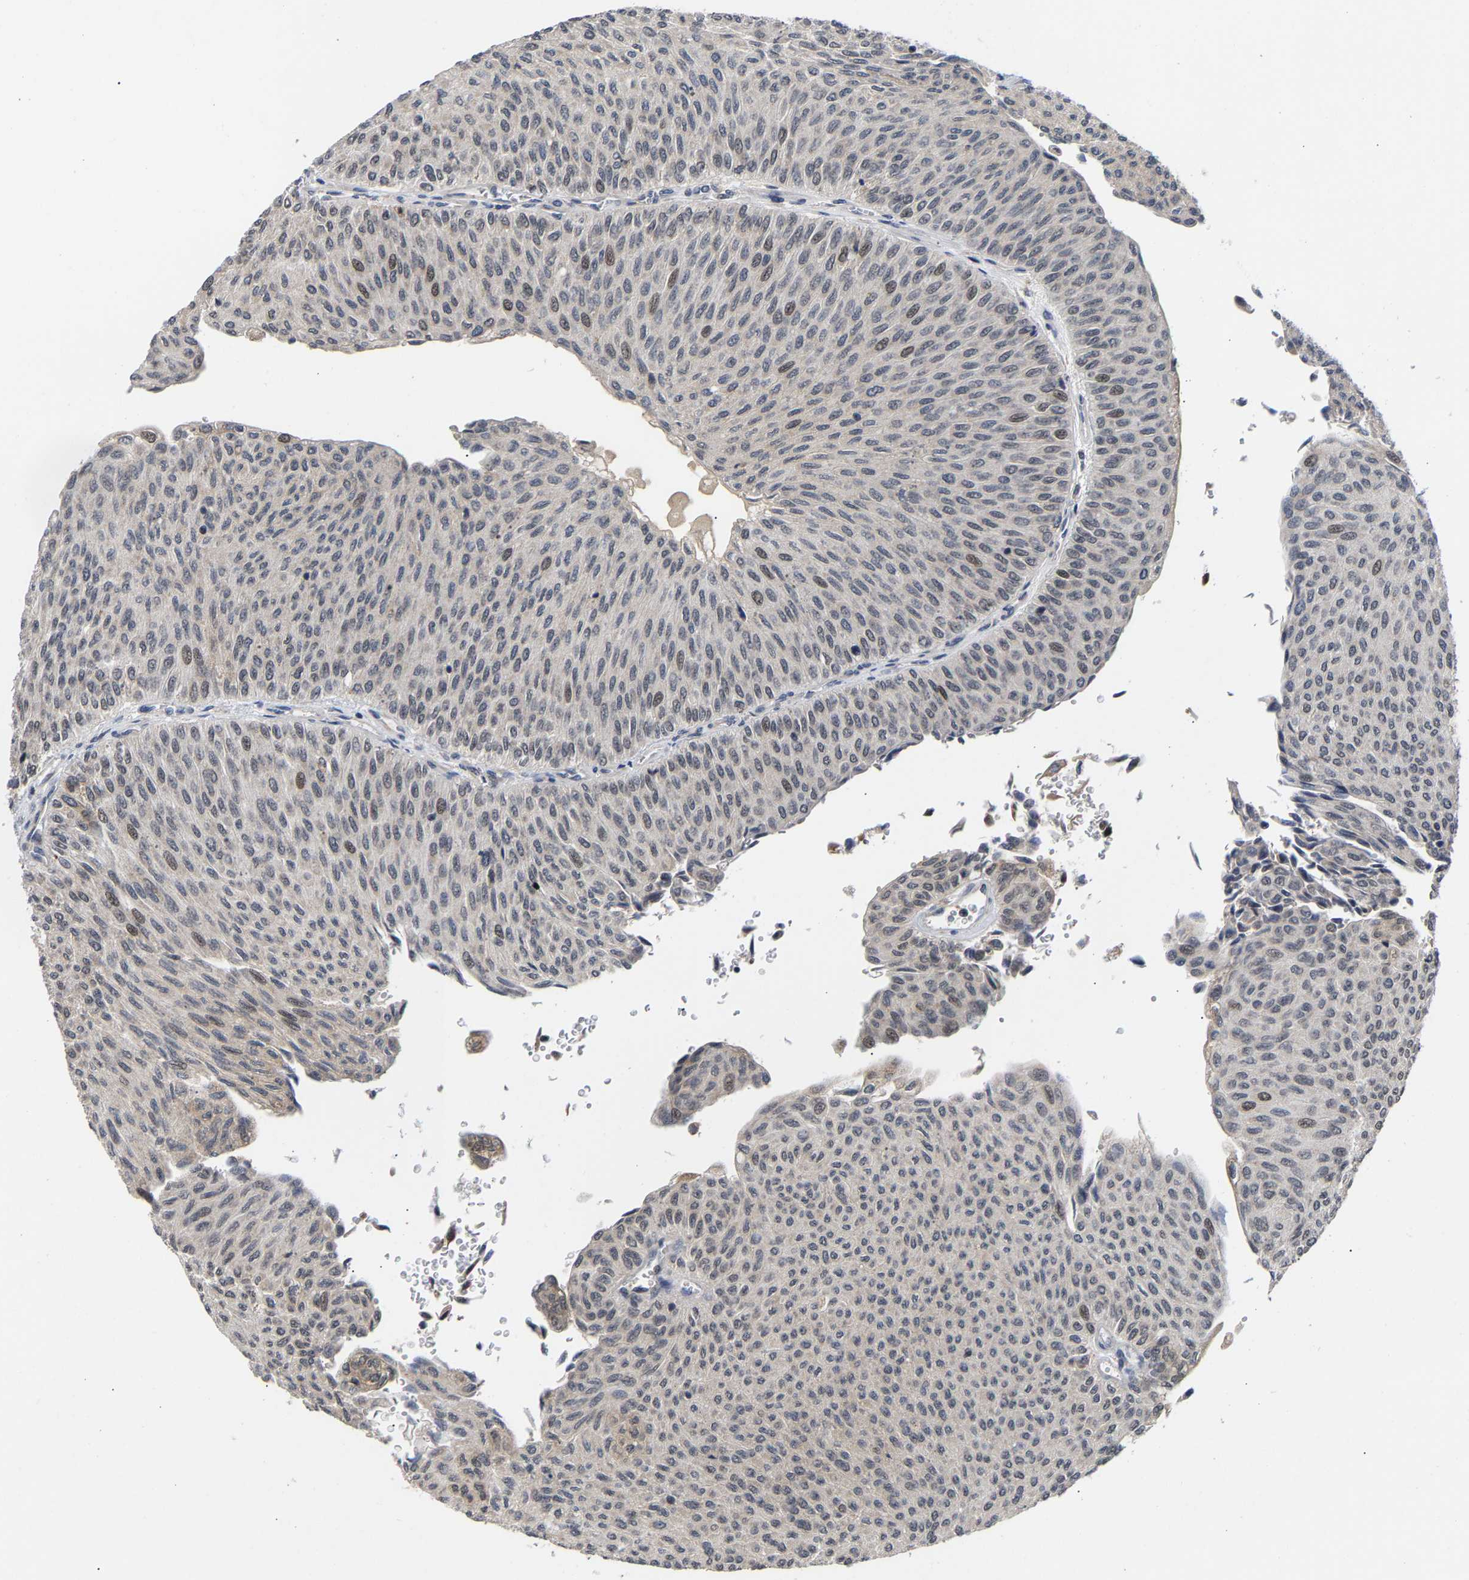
{"staining": {"intensity": "weak", "quantity": "<25%", "location": "nuclear"}, "tissue": "urothelial cancer", "cell_type": "Tumor cells", "image_type": "cancer", "snomed": [{"axis": "morphology", "description": "Urothelial carcinoma, Low grade"}, {"axis": "topography", "description": "Urinary bladder"}], "caption": "IHC of human low-grade urothelial carcinoma displays no staining in tumor cells.", "gene": "CLIP2", "patient": {"sex": "male", "age": 78}}